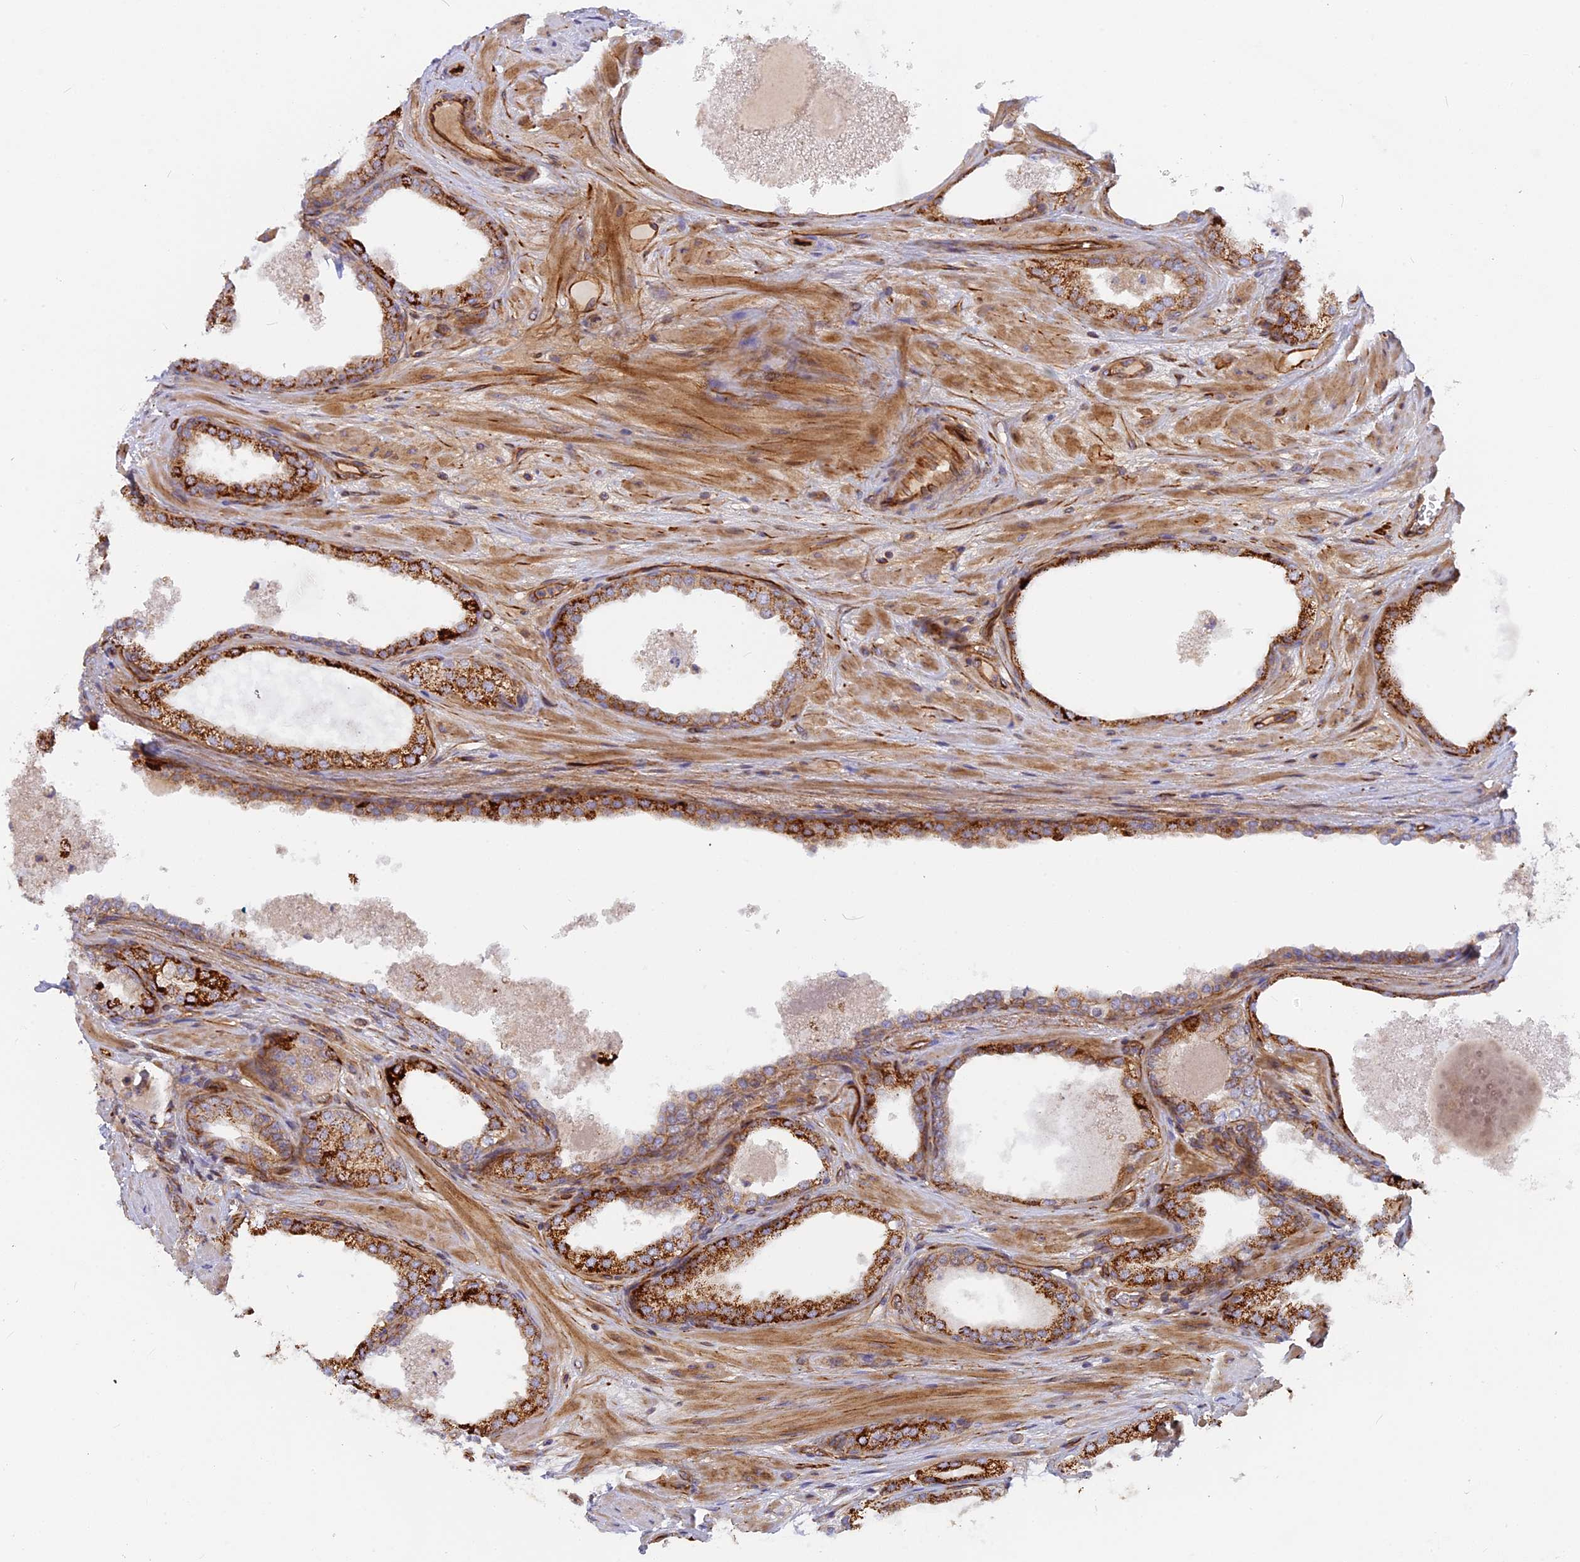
{"staining": {"intensity": "strong", "quantity": ">75%", "location": "cytoplasmic/membranous"}, "tissue": "prostate cancer", "cell_type": "Tumor cells", "image_type": "cancer", "snomed": [{"axis": "morphology", "description": "Adenocarcinoma, High grade"}, {"axis": "topography", "description": "Prostate"}], "caption": "Immunohistochemical staining of prostate cancer (adenocarcinoma (high-grade)) reveals high levels of strong cytoplasmic/membranous expression in about >75% of tumor cells. (Stains: DAB in brown, nuclei in blue, Microscopy: brightfield microscopy at high magnification).", "gene": "CNBD2", "patient": {"sex": "male", "age": 55}}